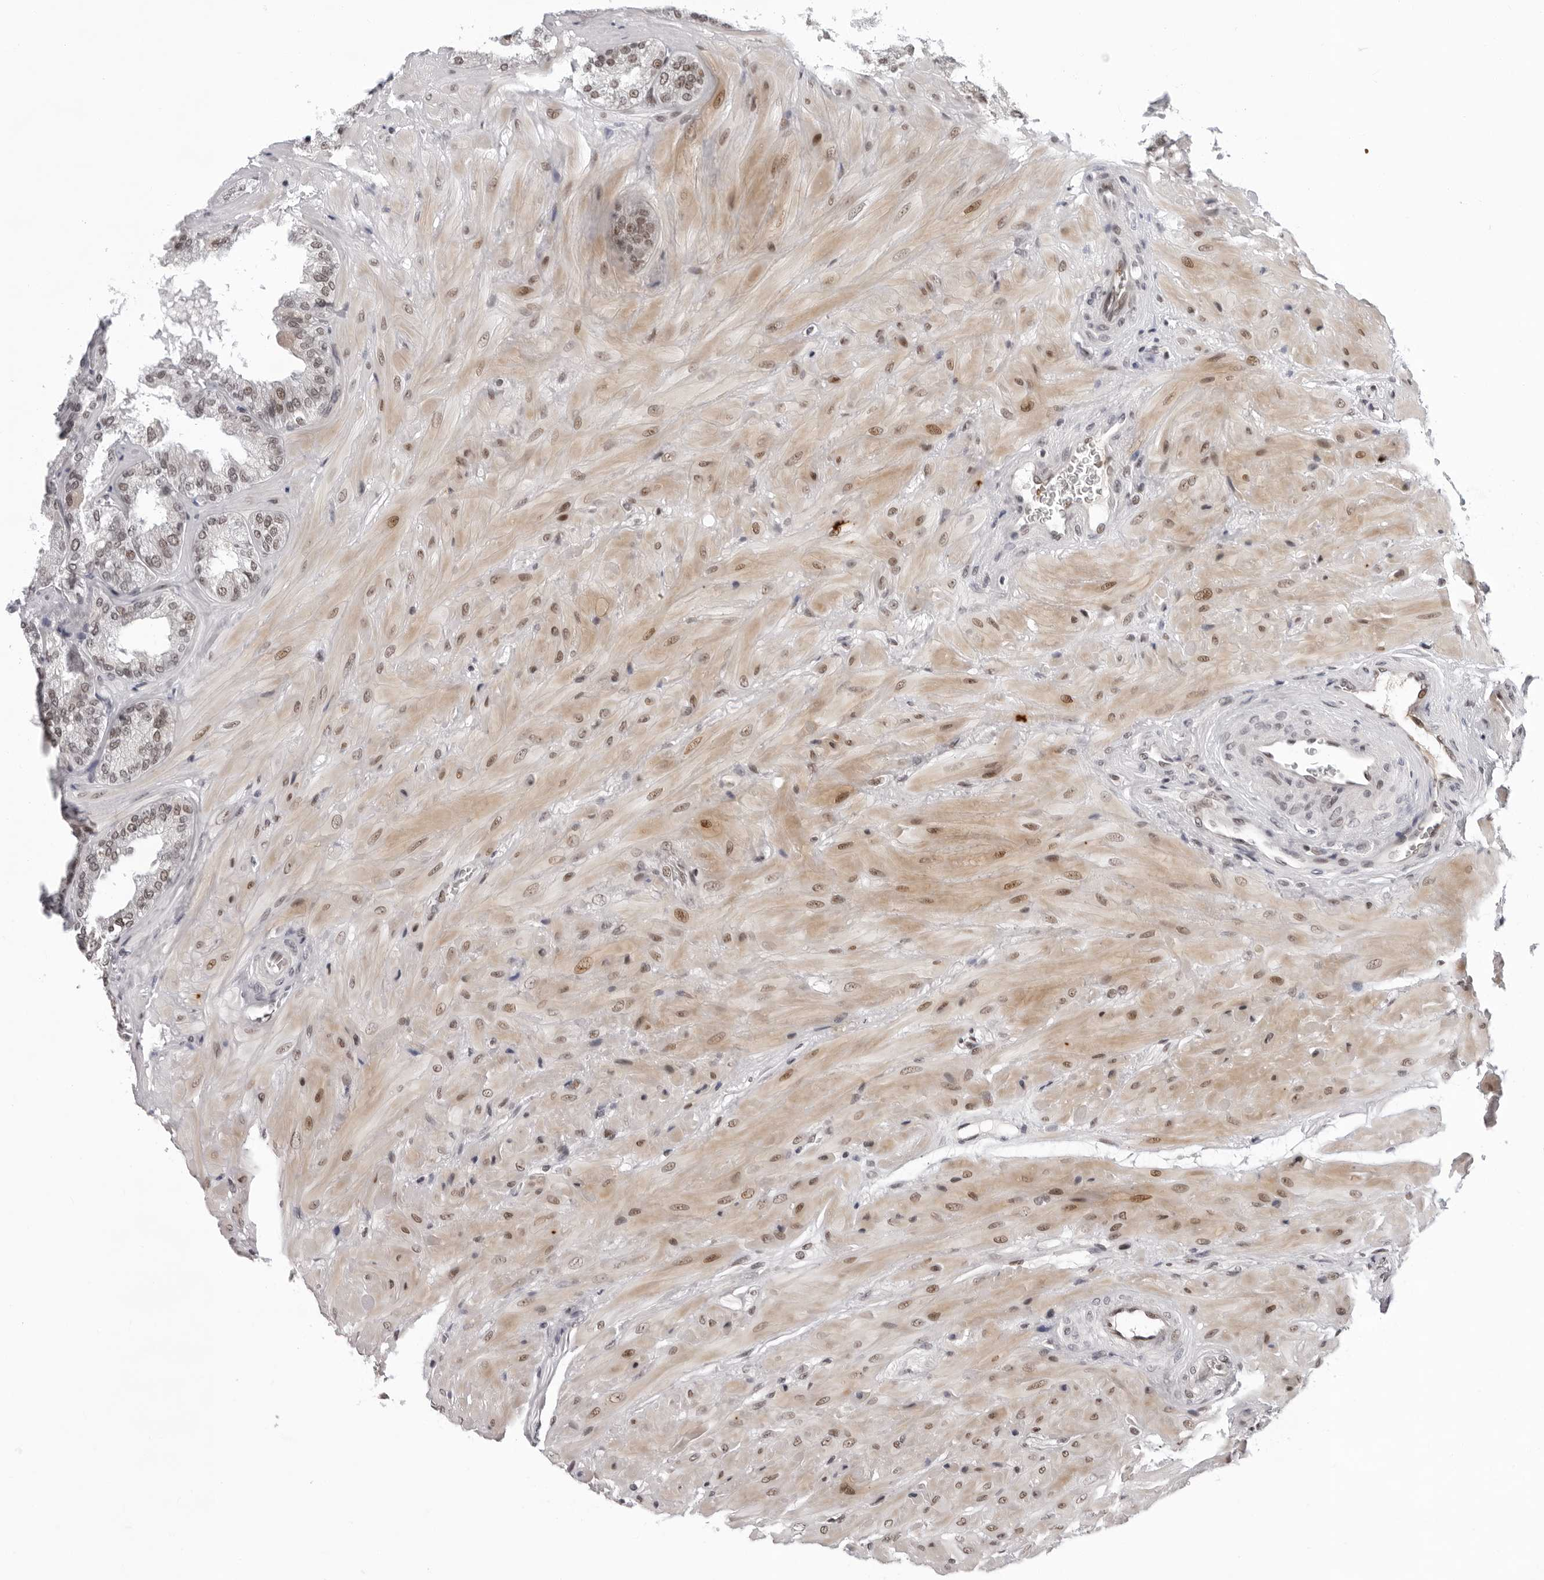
{"staining": {"intensity": "weak", "quantity": ">75%", "location": "nuclear"}, "tissue": "seminal vesicle", "cell_type": "Glandular cells", "image_type": "normal", "snomed": [{"axis": "morphology", "description": "Normal tissue, NOS"}, {"axis": "topography", "description": "Prostate"}, {"axis": "topography", "description": "Seminal veicle"}], "caption": "High-magnification brightfield microscopy of unremarkable seminal vesicle stained with DAB (brown) and counterstained with hematoxylin (blue). glandular cells exhibit weak nuclear staining is identified in approximately>75% of cells. The staining was performed using DAB to visualize the protein expression in brown, while the nuclei were stained in blue with hematoxylin (Magnification: 20x).", "gene": "USP1", "patient": {"sex": "male", "age": 51}}